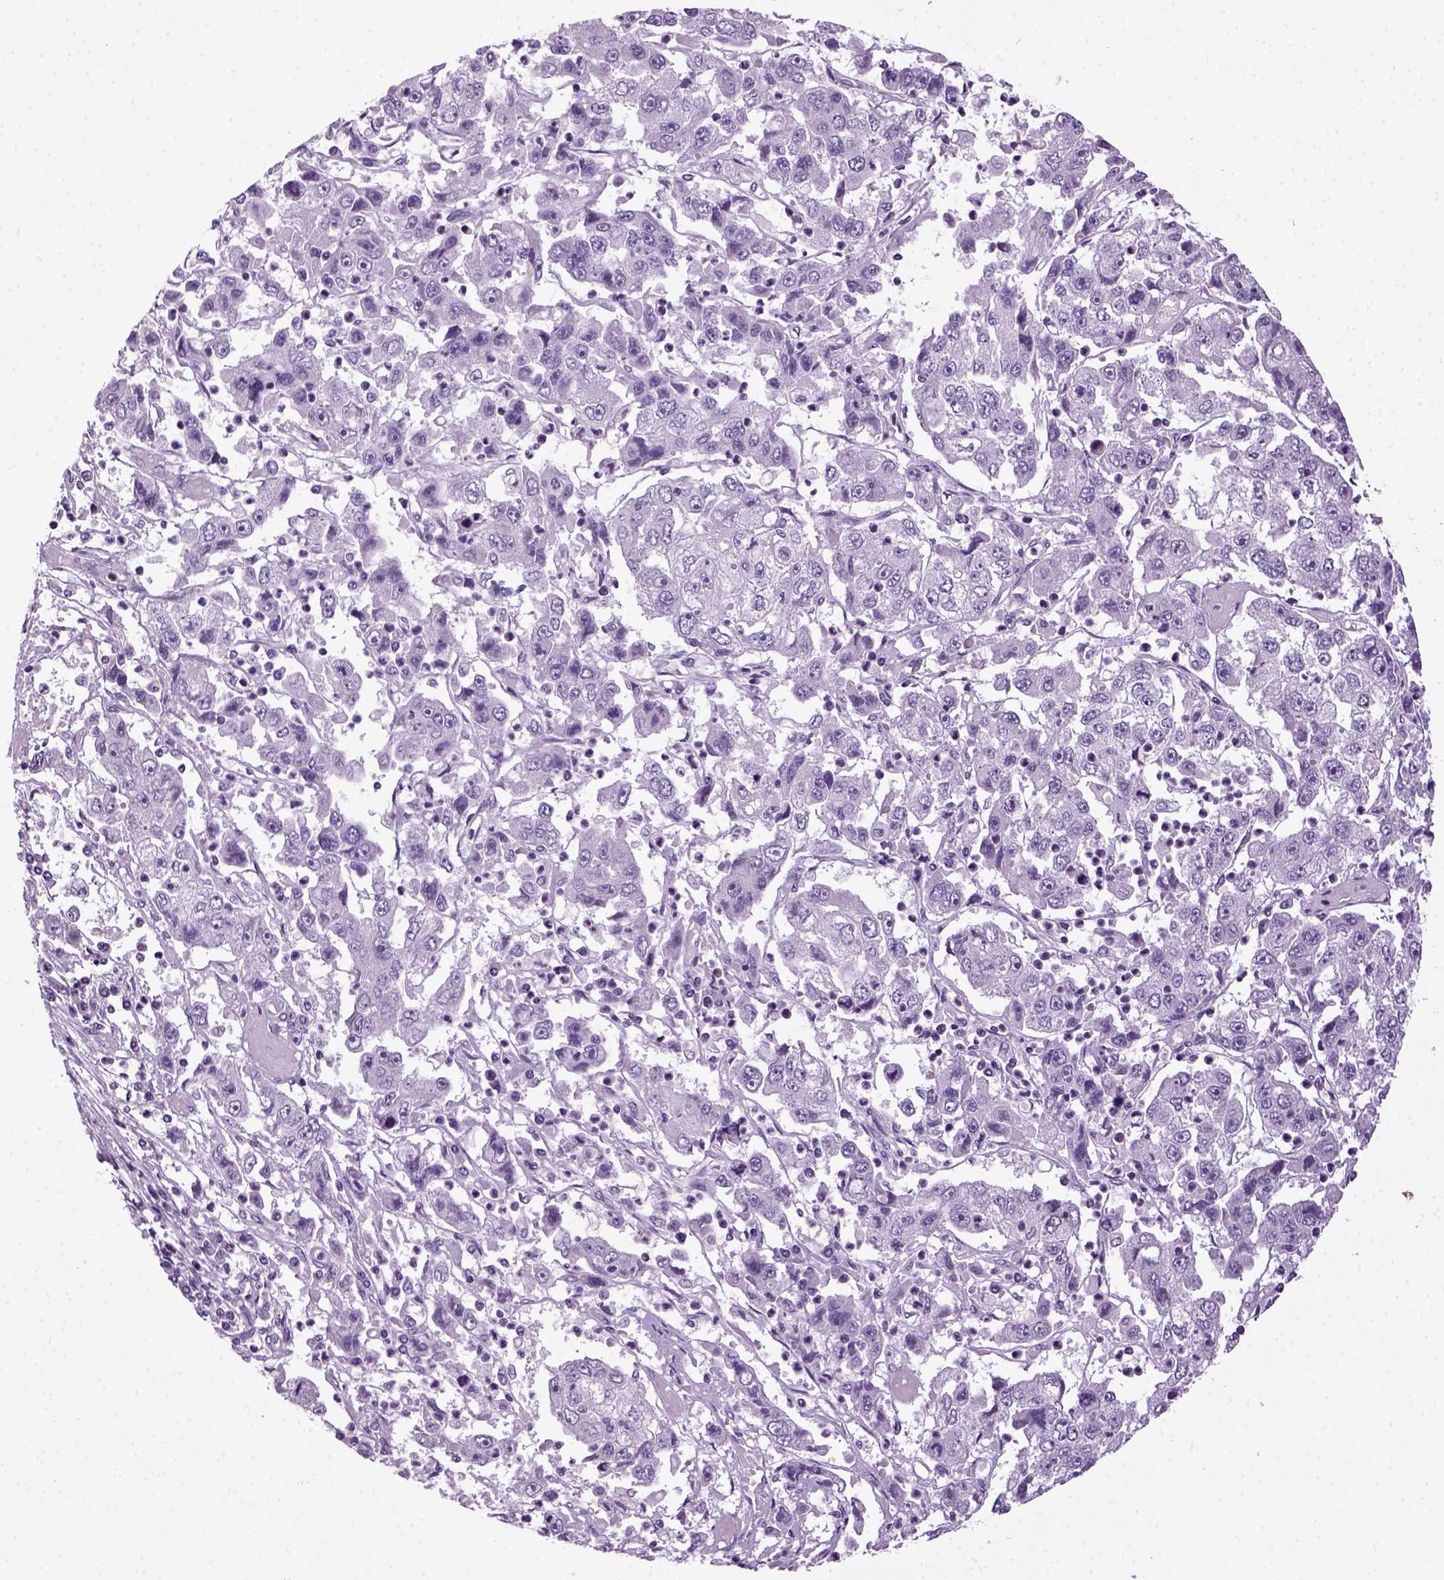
{"staining": {"intensity": "negative", "quantity": "none", "location": "none"}, "tissue": "cervical cancer", "cell_type": "Tumor cells", "image_type": "cancer", "snomed": [{"axis": "morphology", "description": "Squamous cell carcinoma, NOS"}, {"axis": "topography", "description": "Cervix"}], "caption": "Immunohistochemical staining of cervical cancer (squamous cell carcinoma) demonstrates no significant staining in tumor cells. Nuclei are stained in blue.", "gene": "HMCN2", "patient": {"sex": "female", "age": 36}}